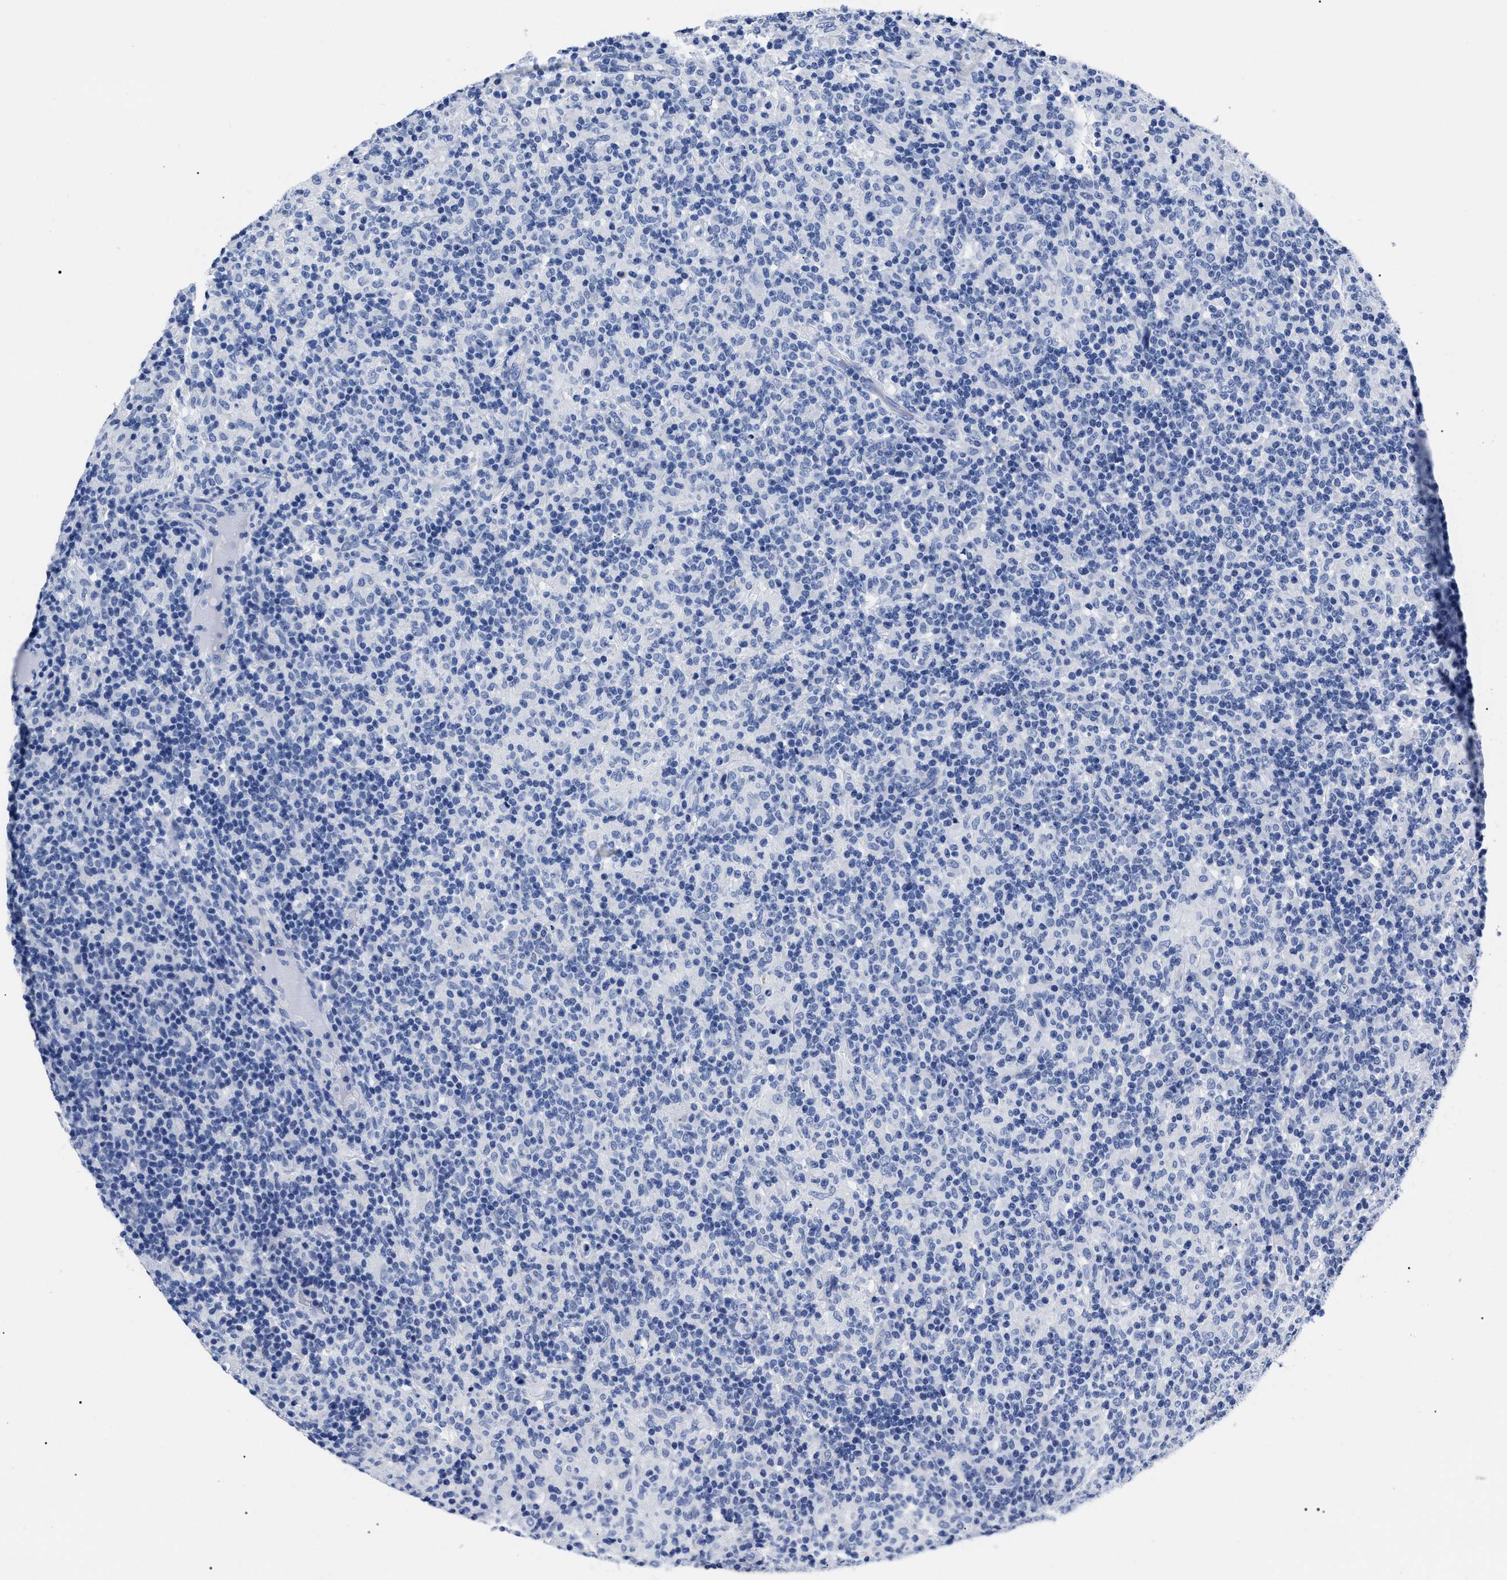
{"staining": {"intensity": "negative", "quantity": "none", "location": "none"}, "tissue": "lymphoma", "cell_type": "Tumor cells", "image_type": "cancer", "snomed": [{"axis": "morphology", "description": "Hodgkin's disease, NOS"}, {"axis": "topography", "description": "Lymph node"}], "caption": "DAB immunohistochemical staining of lymphoma demonstrates no significant expression in tumor cells.", "gene": "ALPG", "patient": {"sex": "male", "age": 70}}